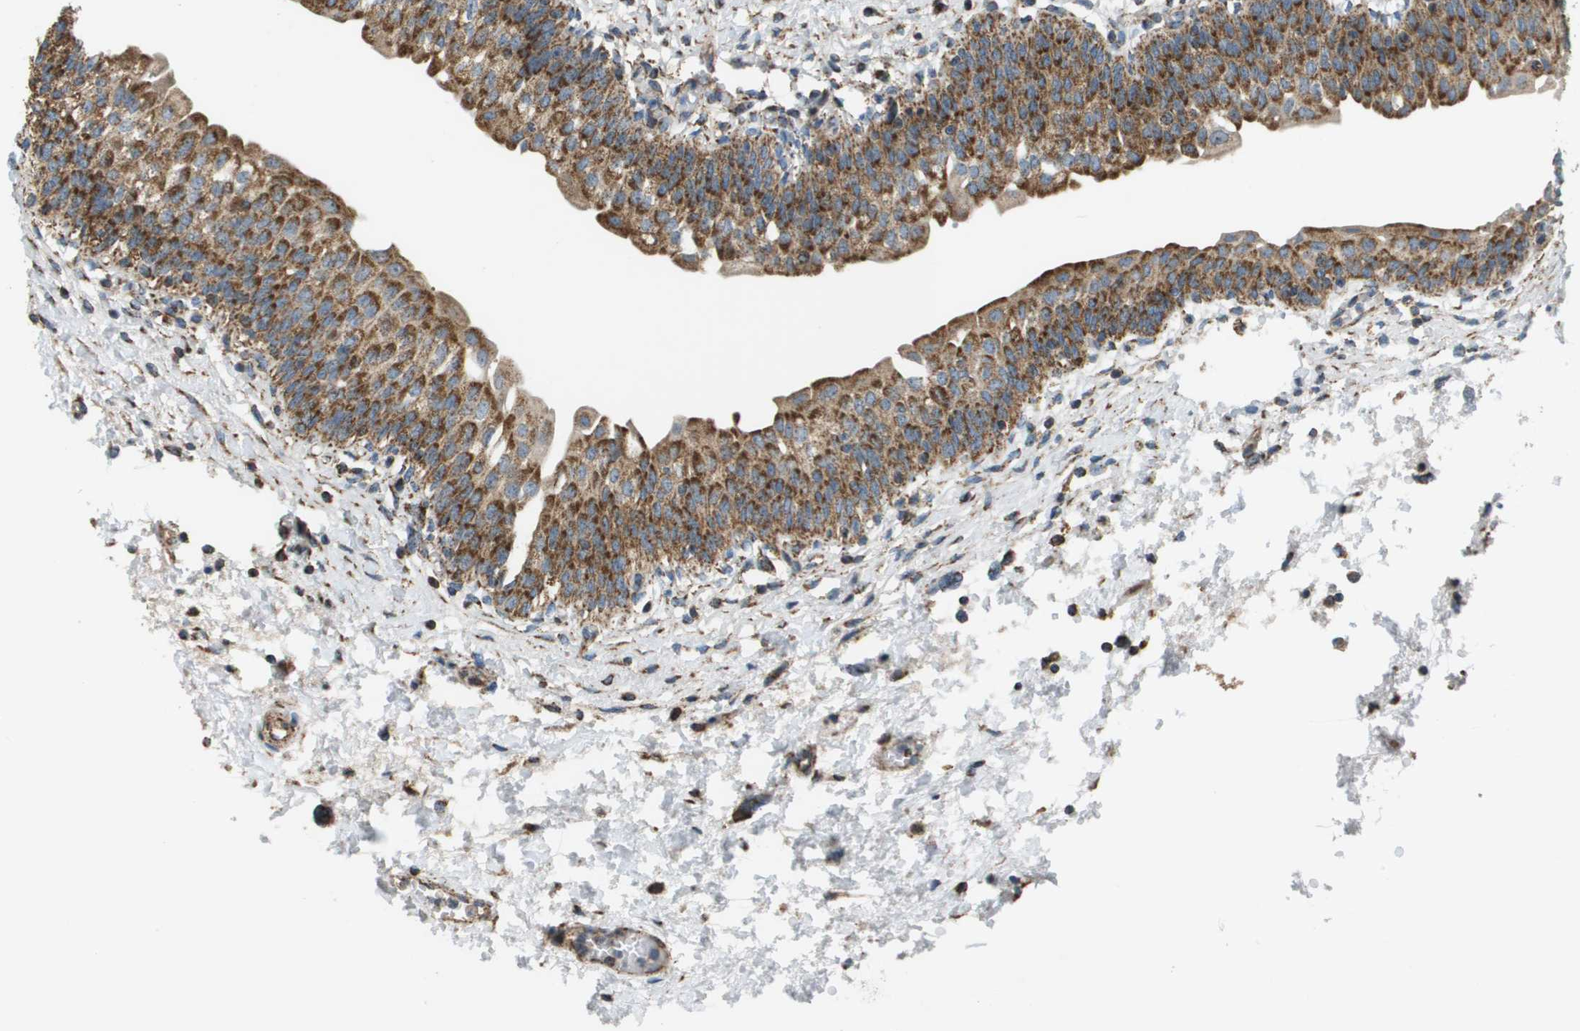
{"staining": {"intensity": "strong", "quantity": ">75%", "location": "cytoplasmic/membranous"}, "tissue": "urinary bladder", "cell_type": "Urothelial cells", "image_type": "normal", "snomed": [{"axis": "morphology", "description": "Normal tissue, NOS"}, {"axis": "topography", "description": "Urinary bladder"}], "caption": "The image demonstrates staining of benign urinary bladder, revealing strong cytoplasmic/membranous protein staining (brown color) within urothelial cells. The protein is stained brown, and the nuclei are stained in blue (DAB (3,3'-diaminobenzidine) IHC with brightfield microscopy, high magnification).", "gene": "NRK", "patient": {"sex": "male", "age": 55}}